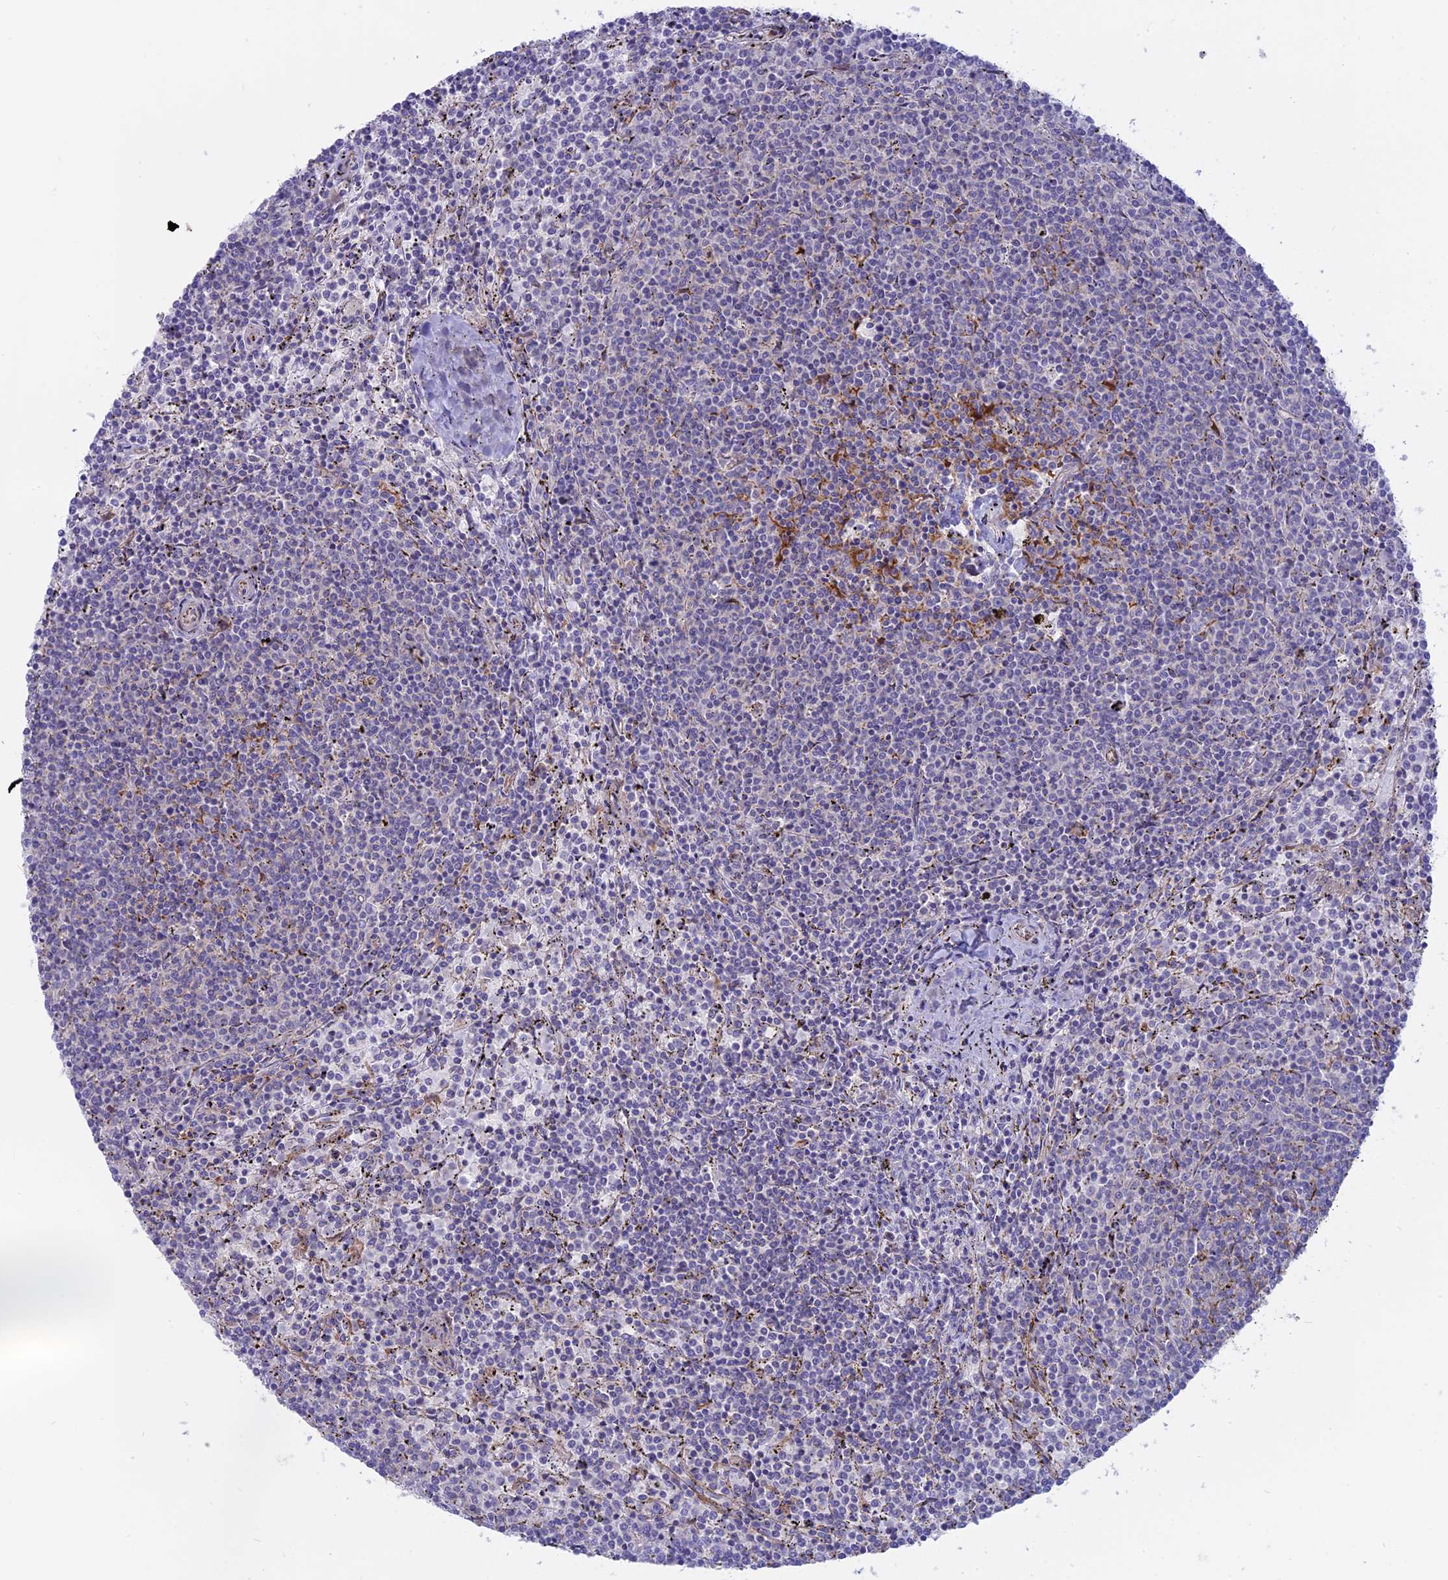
{"staining": {"intensity": "negative", "quantity": "none", "location": "none"}, "tissue": "lymphoma", "cell_type": "Tumor cells", "image_type": "cancer", "snomed": [{"axis": "morphology", "description": "Malignant lymphoma, non-Hodgkin's type, Low grade"}, {"axis": "topography", "description": "Spleen"}], "caption": "The histopathology image shows no significant staining in tumor cells of malignant lymphoma, non-Hodgkin's type (low-grade).", "gene": "MYO5B", "patient": {"sex": "female", "age": 50}}